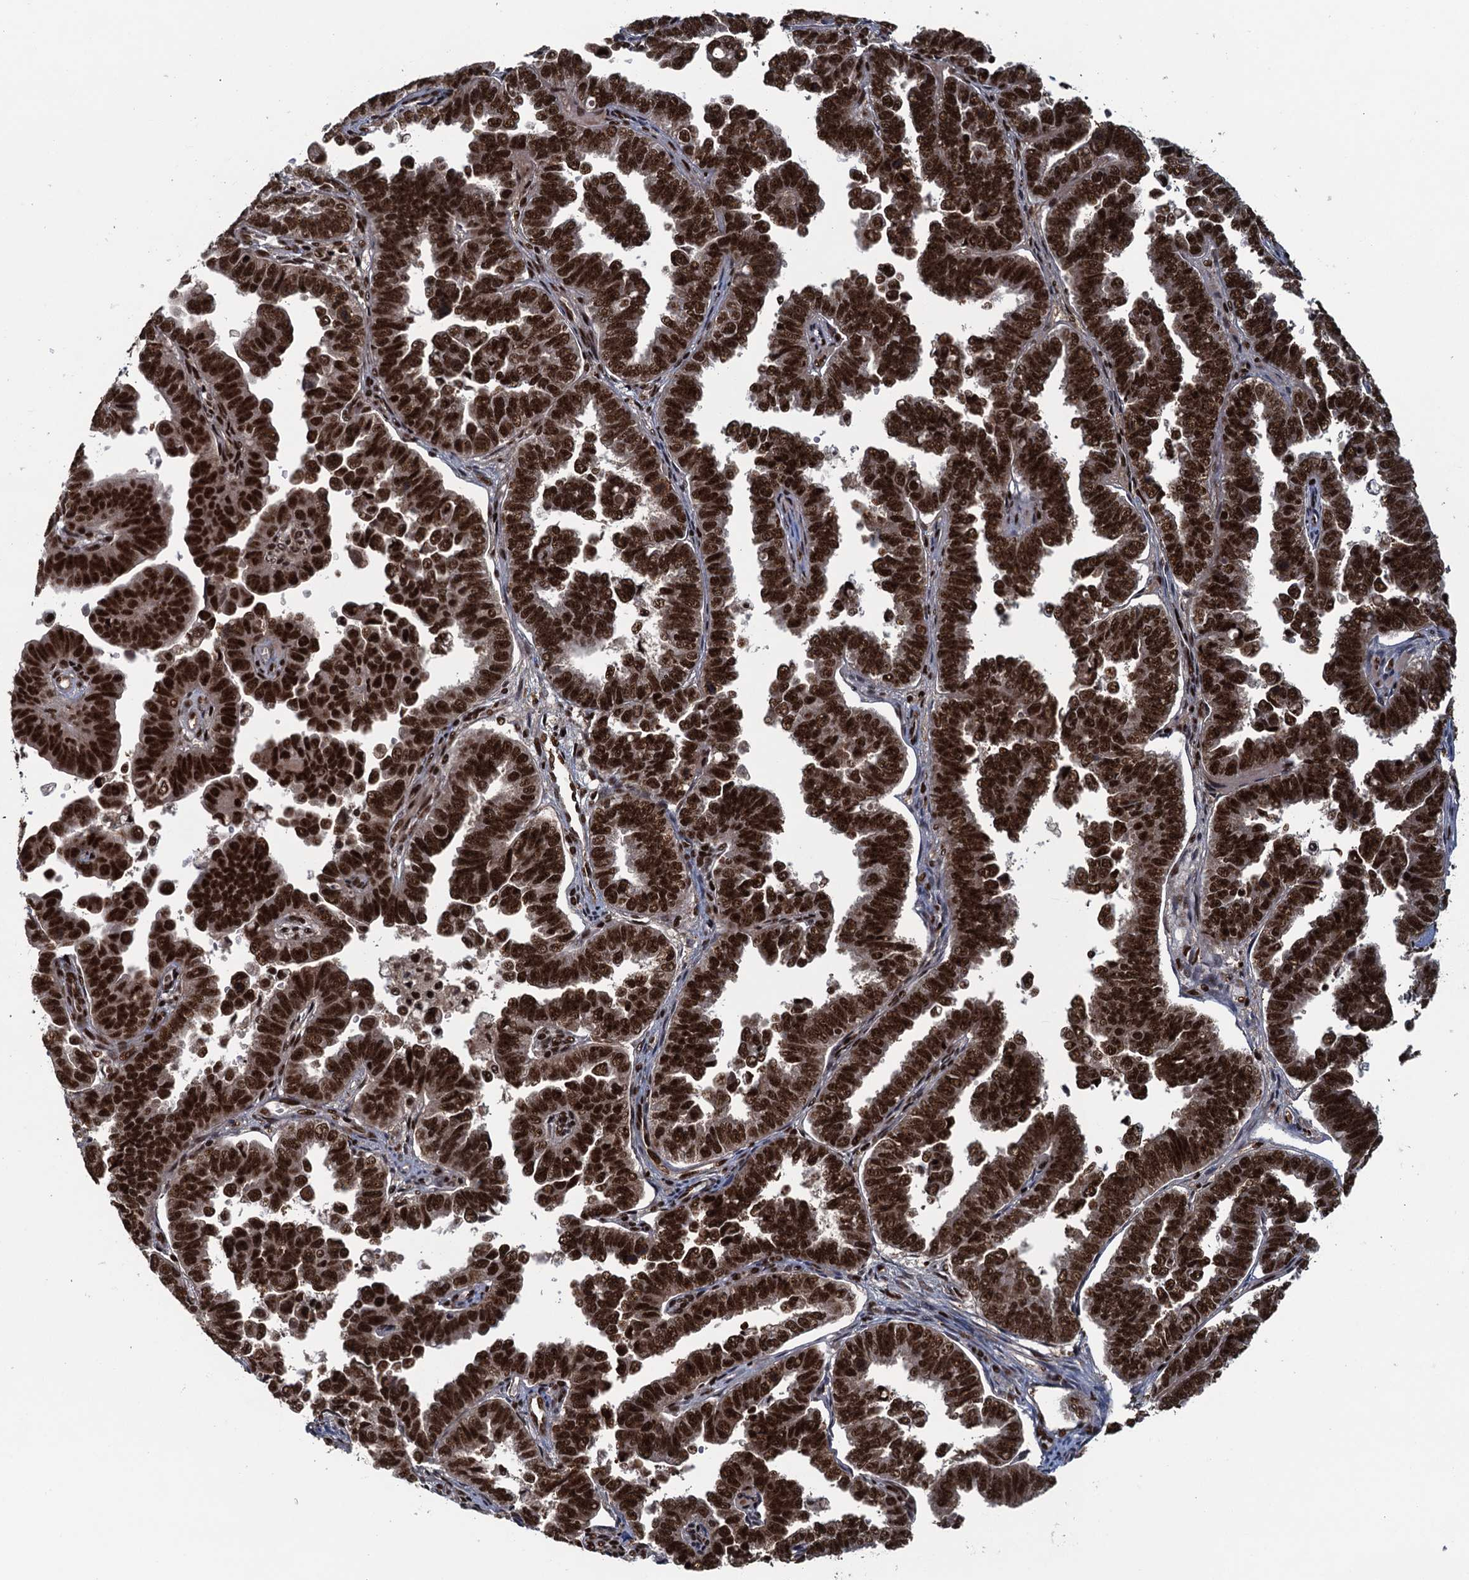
{"staining": {"intensity": "strong", "quantity": ">75%", "location": "nuclear"}, "tissue": "endometrial cancer", "cell_type": "Tumor cells", "image_type": "cancer", "snomed": [{"axis": "morphology", "description": "Adenocarcinoma, NOS"}, {"axis": "topography", "description": "Endometrium"}], "caption": "DAB immunohistochemical staining of endometrial adenocarcinoma demonstrates strong nuclear protein expression in about >75% of tumor cells.", "gene": "ZC3H18", "patient": {"sex": "female", "age": 75}}